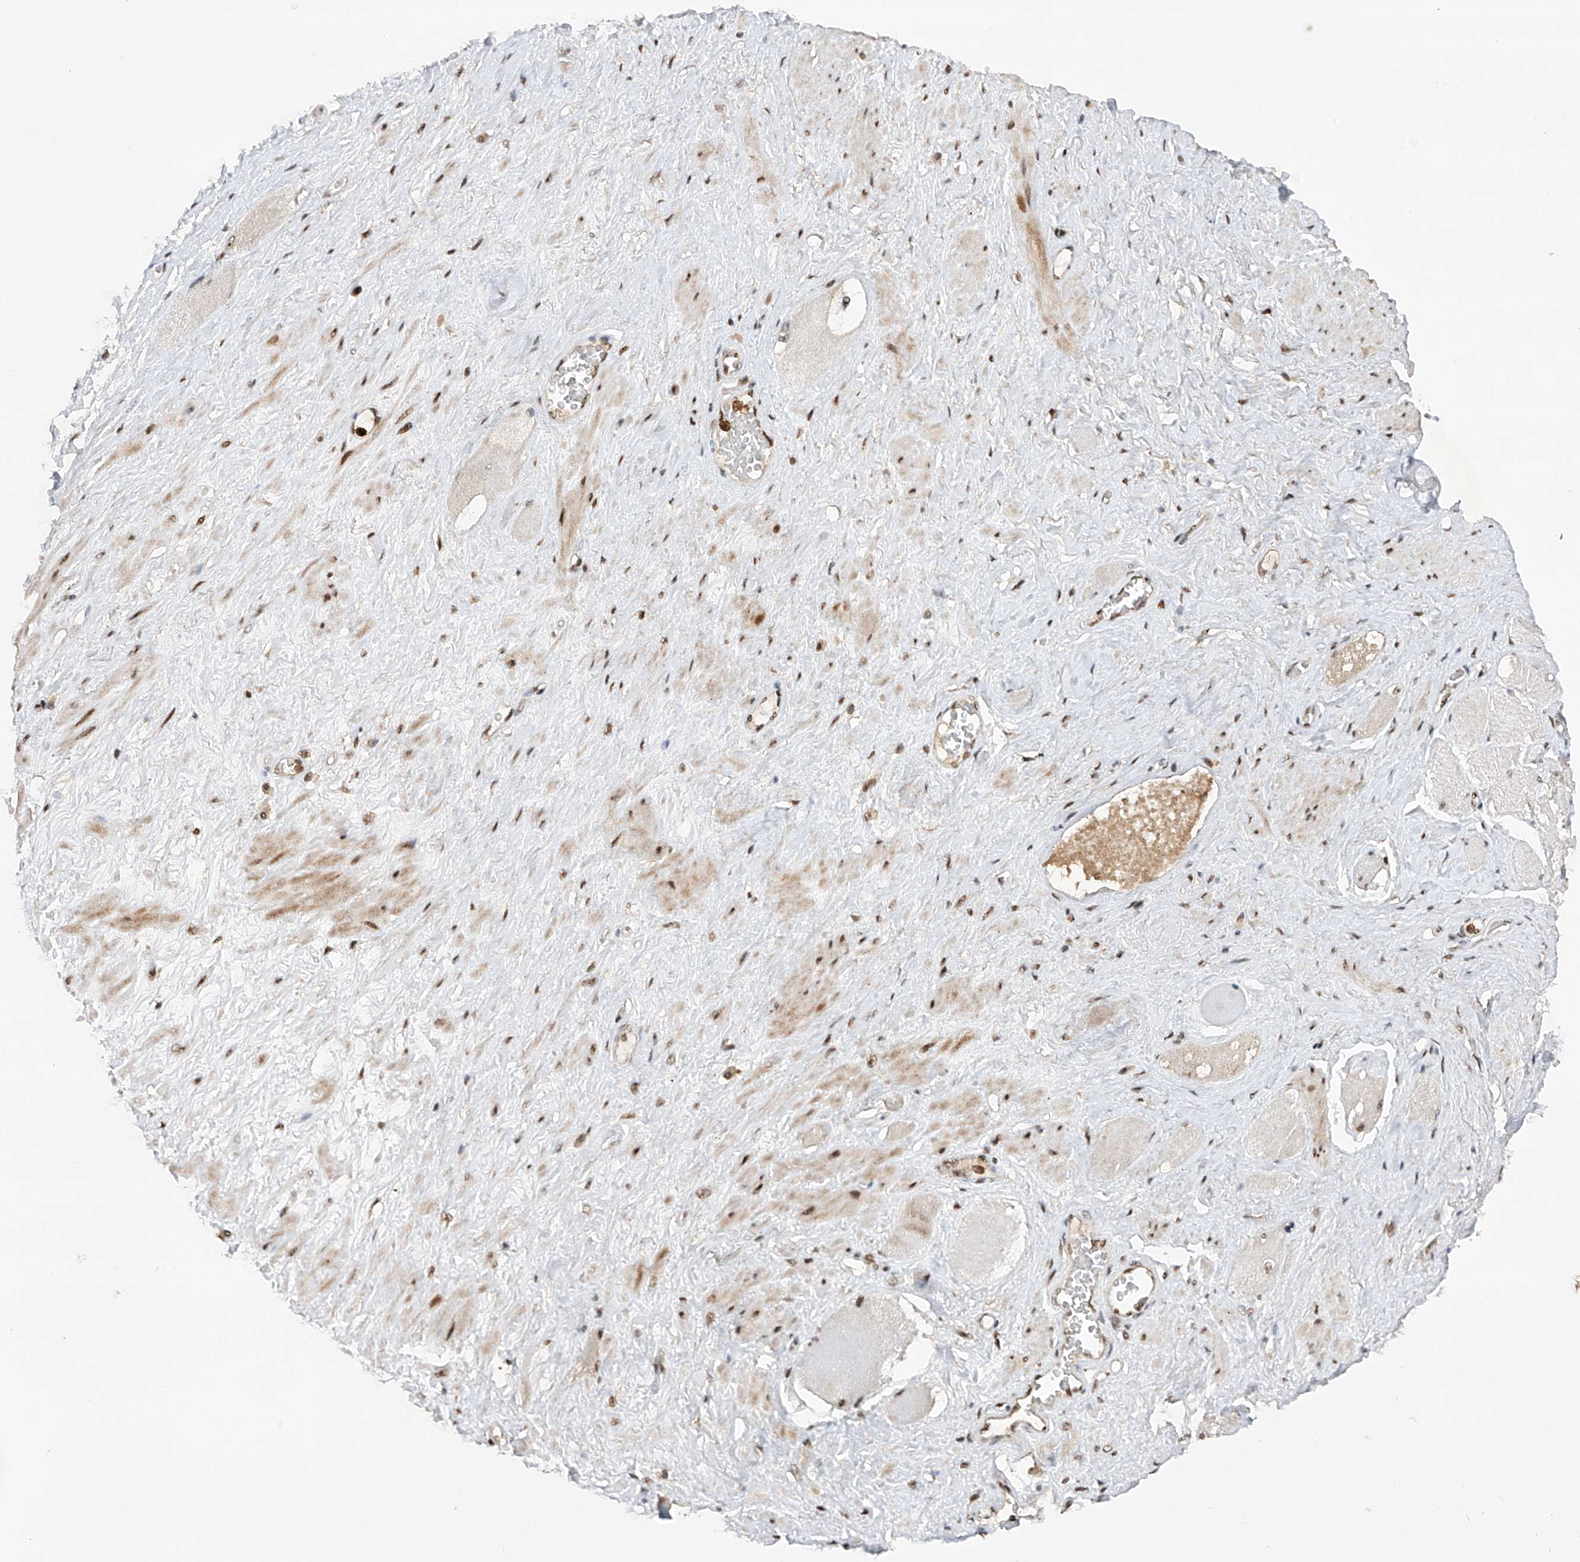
{"staining": {"intensity": "weak", "quantity": "<25%", "location": "cytoplasmic/membranous,nuclear"}, "tissue": "adipose tissue", "cell_type": "Adipocytes", "image_type": "normal", "snomed": [{"axis": "morphology", "description": "Normal tissue, NOS"}, {"axis": "morphology", "description": "Adenocarcinoma, Low grade"}, {"axis": "topography", "description": "Prostate"}, {"axis": "topography", "description": "Peripheral nerve tissue"}], "caption": "A high-resolution photomicrograph shows IHC staining of unremarkable adipose tissue, which exhibits no significant staining in adipocytes.", "gene": "ZNF280D", "patient": {"sex": "male", "age": 63}}